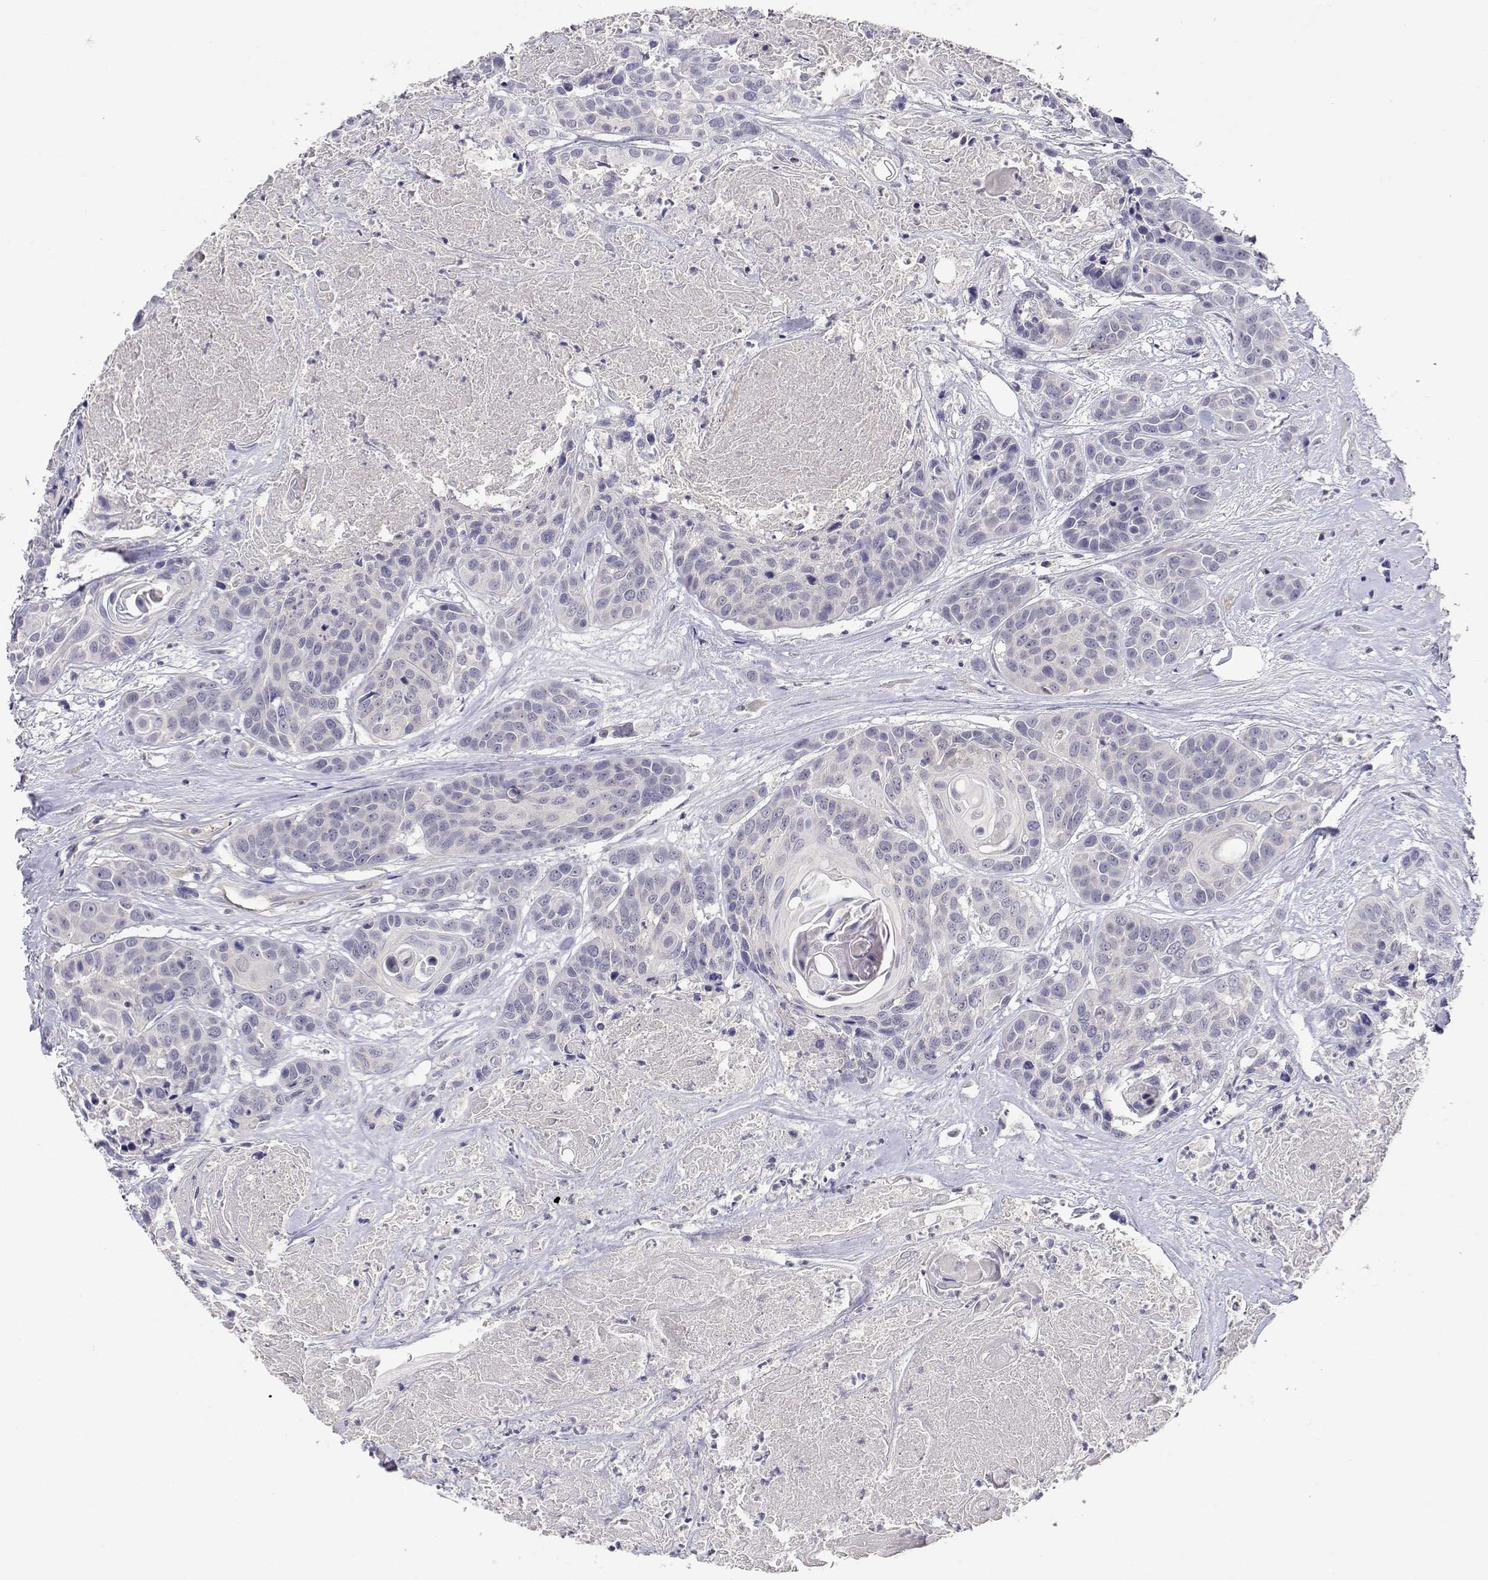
{"staining": {"intensity": "negative", "quantity": "none", "location": "none"}, "tissue": "head and neck cancer", "cell_type": "Tumor cells", "image_type": "cancer", "snomed": [{"axis": "morphology", "description": "Squamous cell carcinoma, NOS"}, {"axis": "topography", "description": "Oral tissue"}, {"axis": "topography", "description": "Head-Neck"}], "caption": "The photomicrograph shows no significant positivity in tumor cells of head and neck squamous cell carcinoma.", "gene": "ADA", "patient": {"sex": "male", "age": 56}}